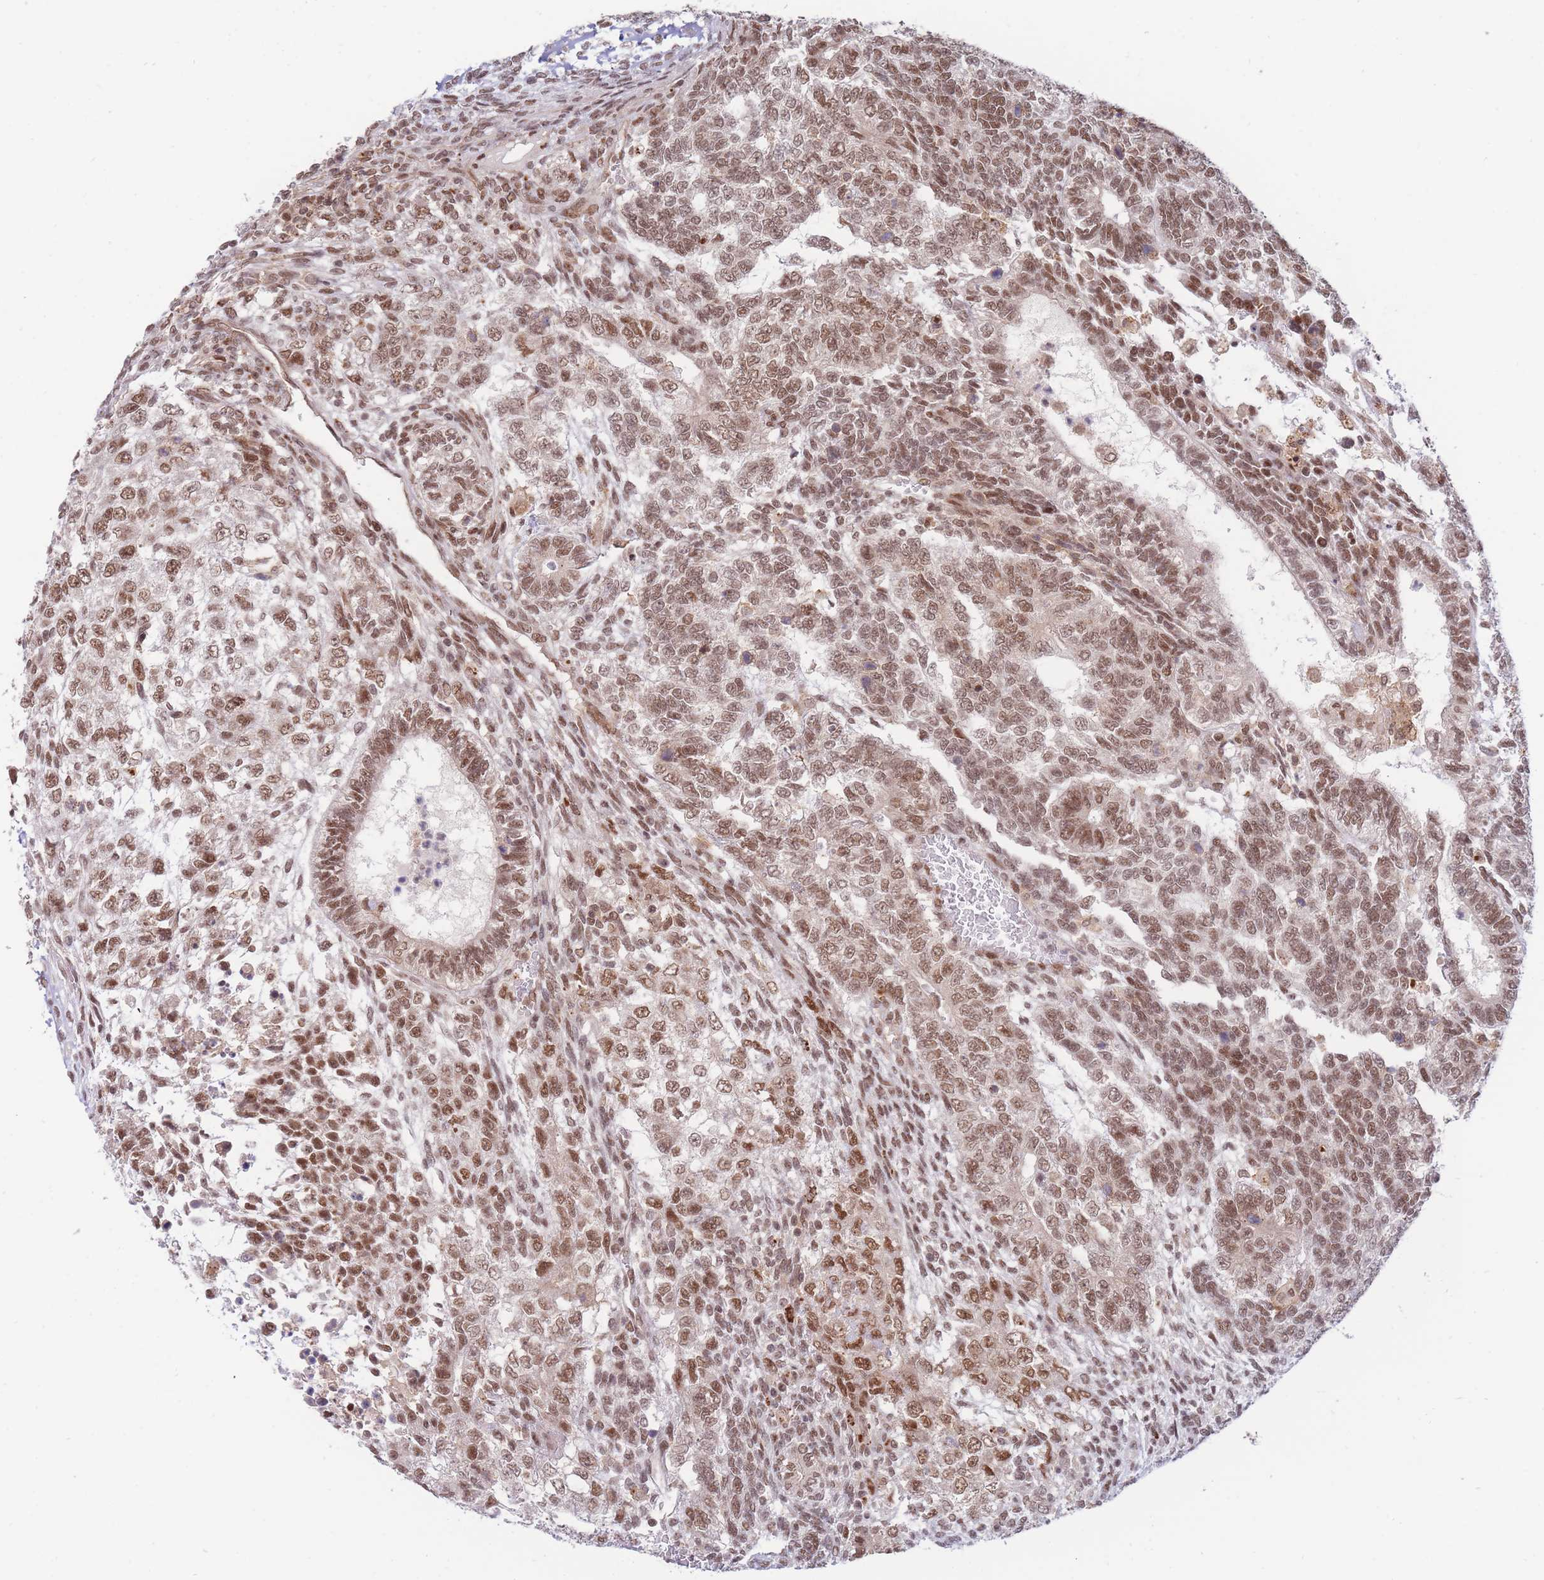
{"staining": {"intensity": "moderate", "quantity": ">75%", "location": "cytoplasmic/membranous,nuclear"}, "tissue": "testis cancer", "cell_type": "Tumor cells", "image_type": "cancer", "snomed": [{"axis": "morphology", "description": "Carcinoma, Embryonal, NOS"}, {"axis": "topography", "description": "Testis"}], "caption": "Immunohistochemical staining of embryonal carcinoma (testis) shows medium levels of moderate cytoplasmic/membranous and nuclear protein staining in about >75% of tumor cells.", "gene": "BOD1L1", "patient": {"sex": "male", "age": 23}}